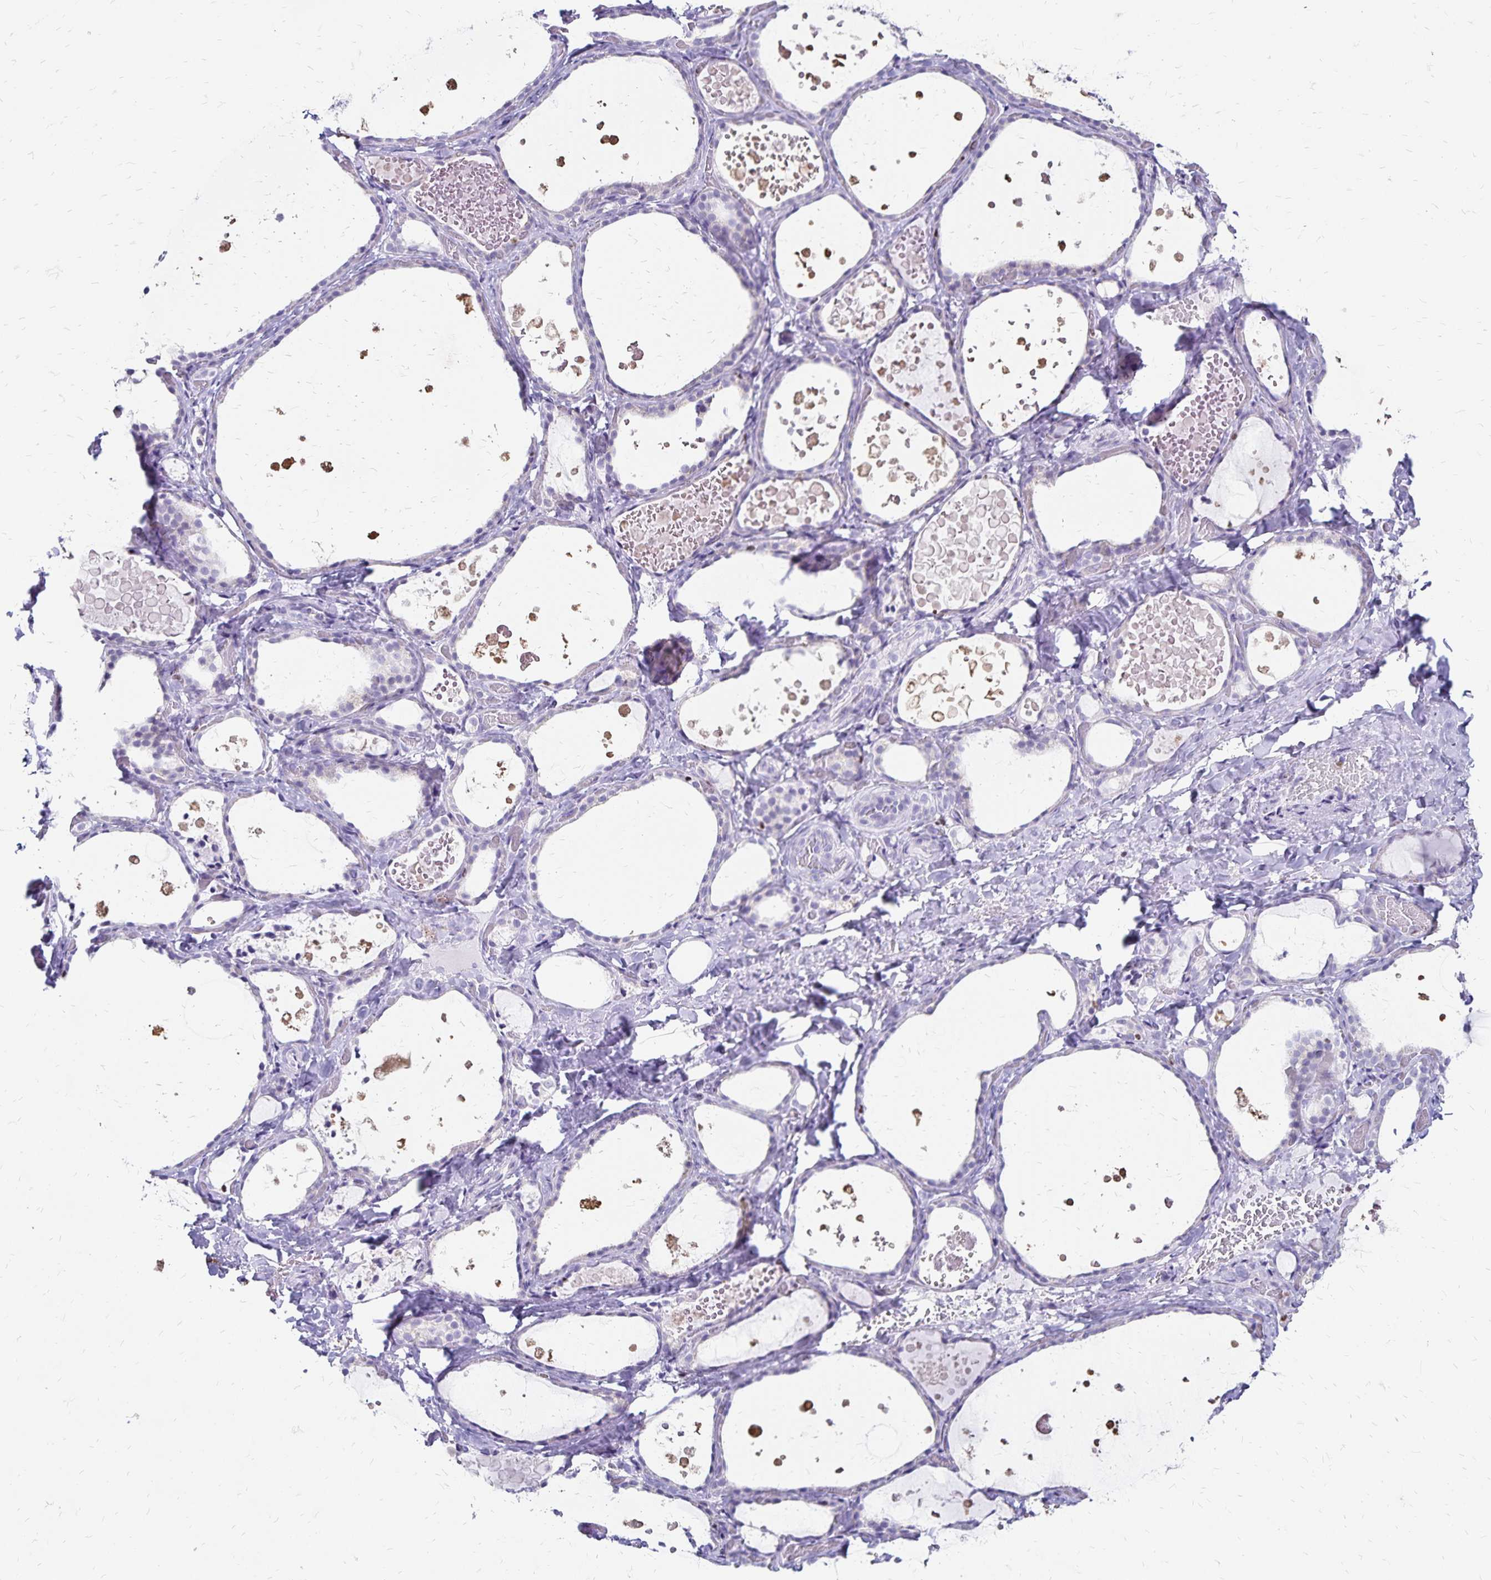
{"staining": {"intensity": "negative", "quantity": "none", "location": "none"}, "tissue": "thyroid gland", "cell_type": "Glandular cells", "image_type": "normal", "snomed": [{"axis": "morphology", "description": "Normal tissue, NOS"}, {"axis": "topography", "description": "Thyroid gland"}], "caption": "Immunohistochemistry (IHC) image of normal thyroid gland: human thyroid gland stained with DAB (3,3'-diaminobenzidine) exhibits no significant protein positivity in glandular cells.", "gene": "IKZF1", "patient": {"sex": "female", "age": 56}}